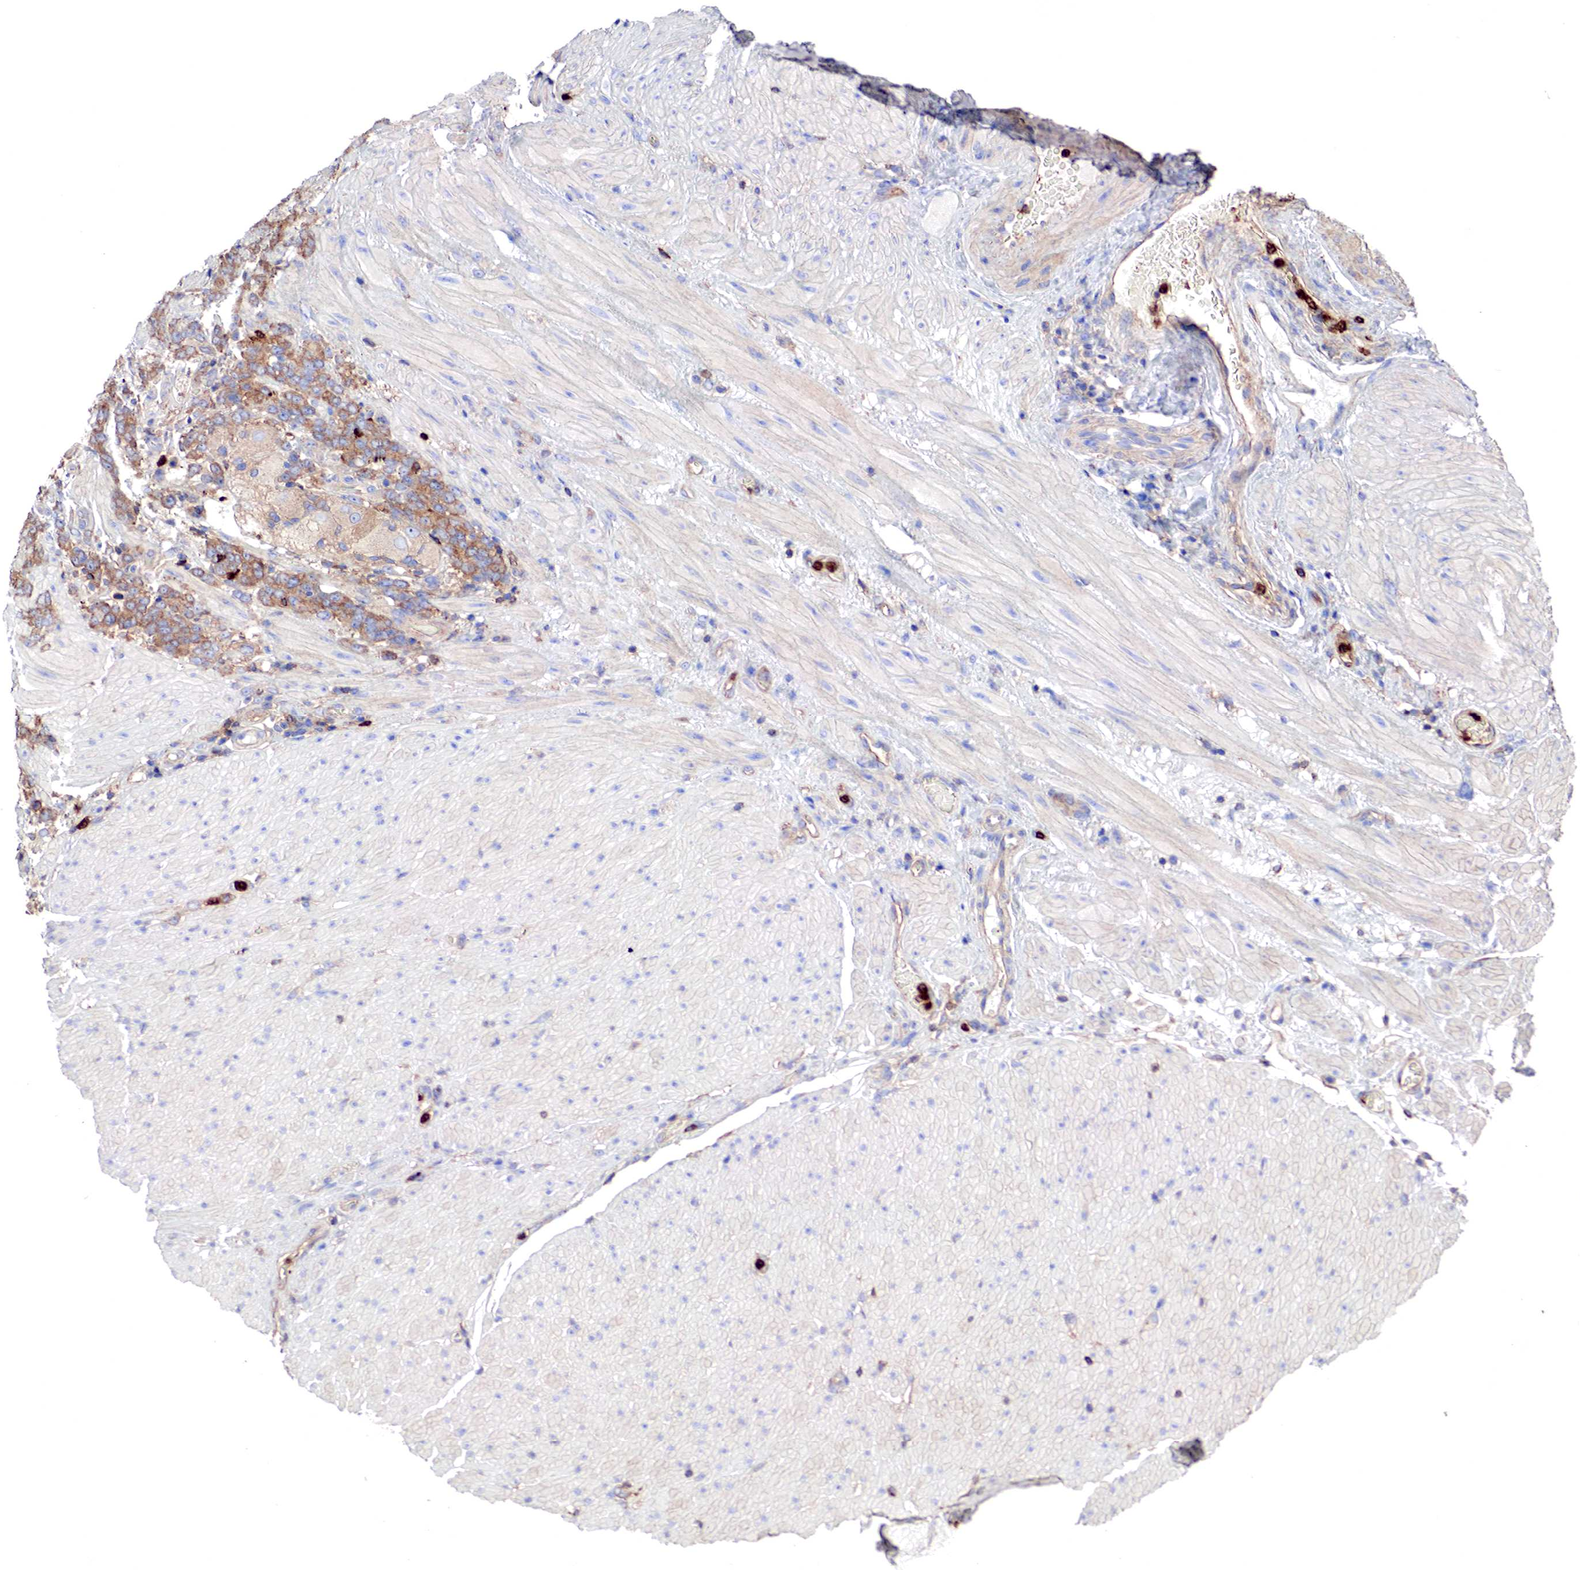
{"staining": {"intensity": "weak", "quantity": "25%-75%", "location": "cytoplasmic/membranous"}, "tissue": "stomach cancer", "cell_type": "Tumor cells", "image_type": "cancer", "snomed": [{"axis": "morphology", "description": "Adenocarcinoma, NOS"}, {"axis": "topography", "description": "Stomach, lower"}], "caption": "DAB (3,3'-diaminobenzidine) immunohistochemical staining of human stomach cancer reveals weak cytoplasmic/membranous protein expression in about 25%-75% of tumor cells. Nuclei are stained in blue.", "gene": "G6PD", "patient": {"sex": "male", "age": 88}}